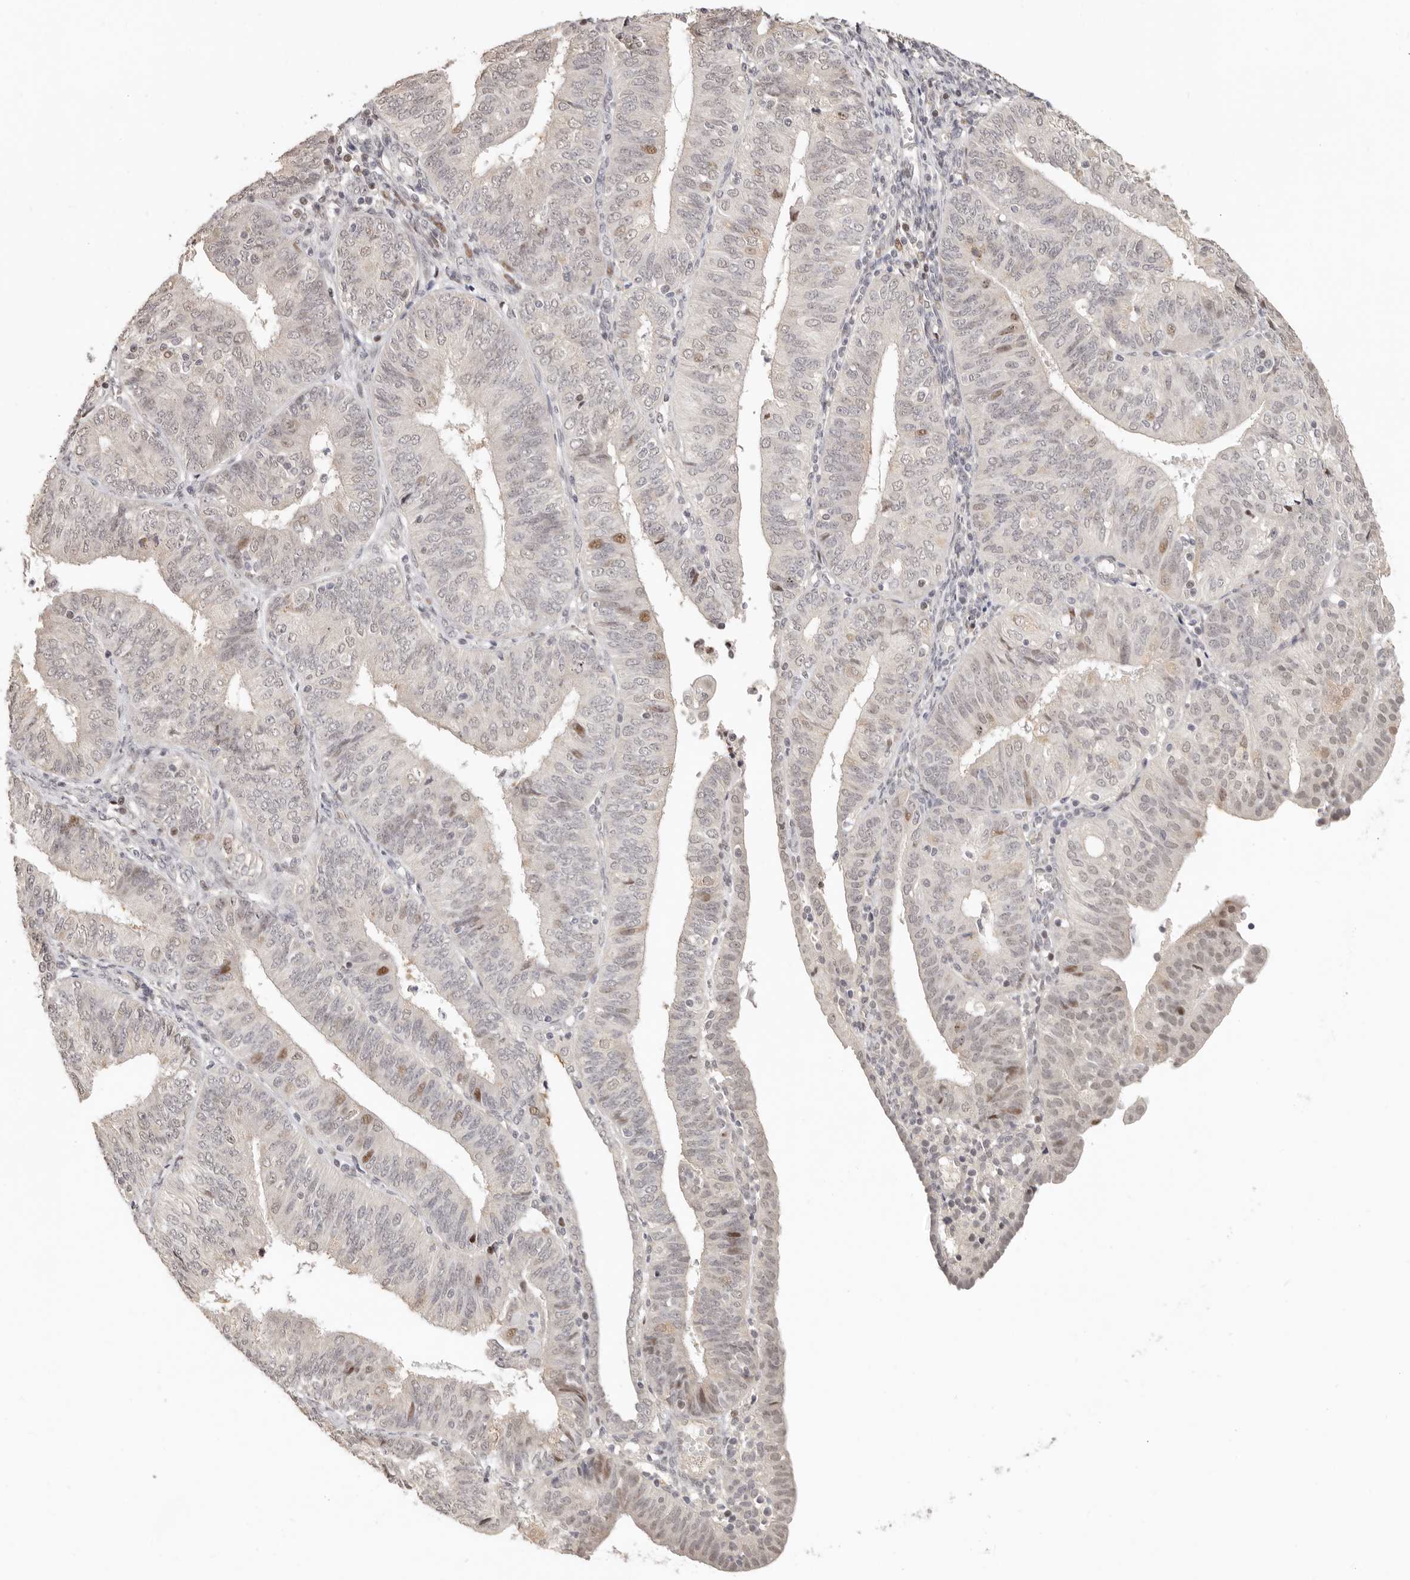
{"staining": {"intensity": "weak", "quantity": "<25%", "location": "nuclear"}, "tissue": "endometrial cancer", "cell_type": "Tumor cells", "image_type": "cancer", "snomed": [{"axis": "morphology", "description": "Adenocarcinoma, NOS"}, {"axis": "topography", "description": "Endometrium"}], "caption": "This photomicrograph is of endometrial adenocarcinoma stained with IHC to label a protein in brown with the nuclei are counter-stained blue. There is no staining in tumor cells. Nuclei are stained in blue.", "gene": "GPBP1L1", "patient": {"sex": "female", "age": 58}}